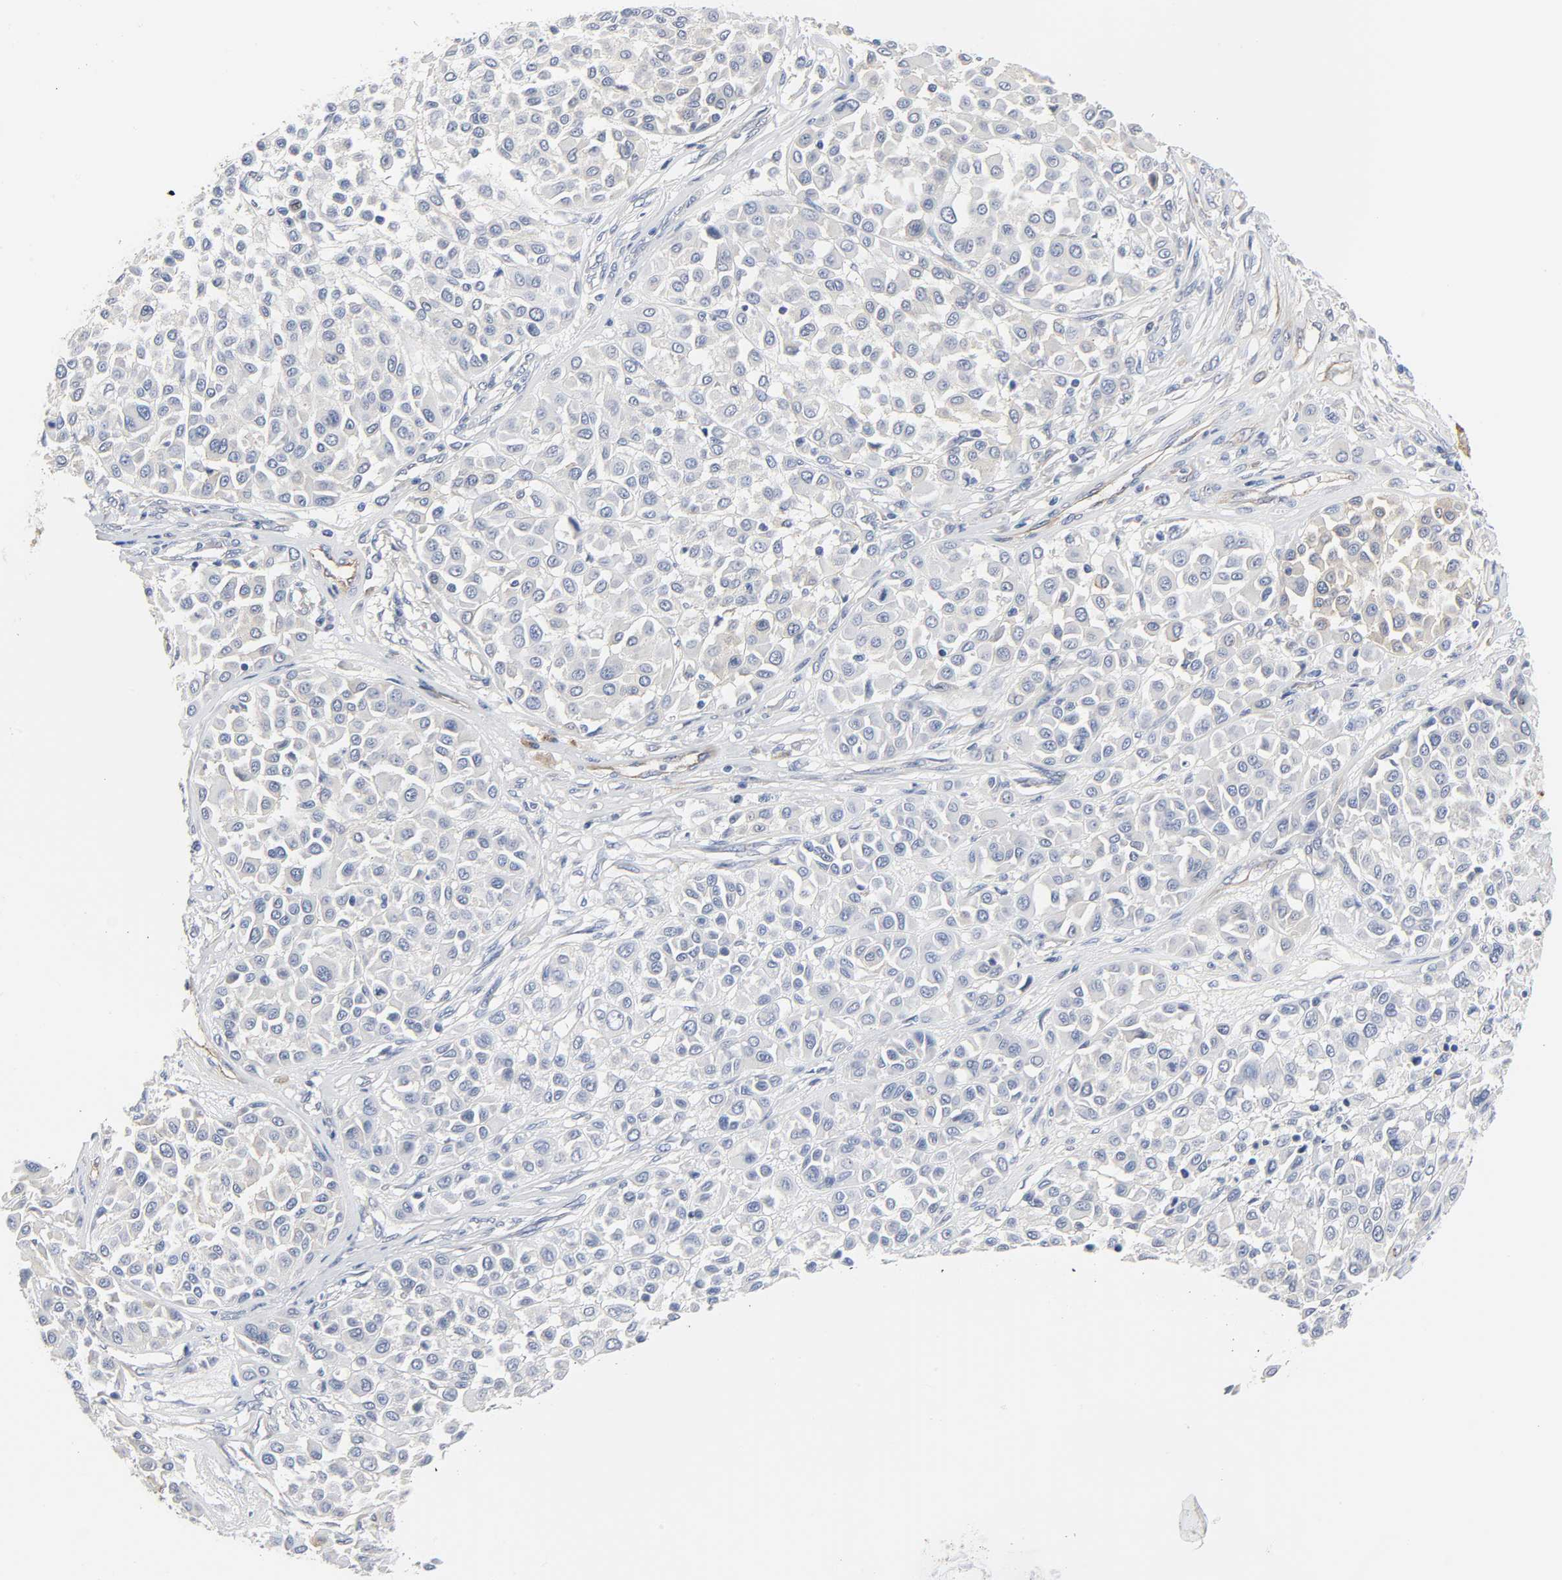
{"staining": {"intensity": "negative", "quantity": "none", "location": "none"}, "tissue": "melanoma", "cell_type": "Tumor cells", "image_type": "cancer", "snomed": [{"axis": "morphology", "description": "Malignant melanoma, Metastatic site"}, {"axis": "topography", "description": "Soft tissue"}], "caption": "This image is of melanoma stained with IHC to label a protein in brown with the nuclei are counter-stained blue. There is no expression in tumor cells.", "gene": "CD2AP", "patient": {"sex": "male", "age": 41}}